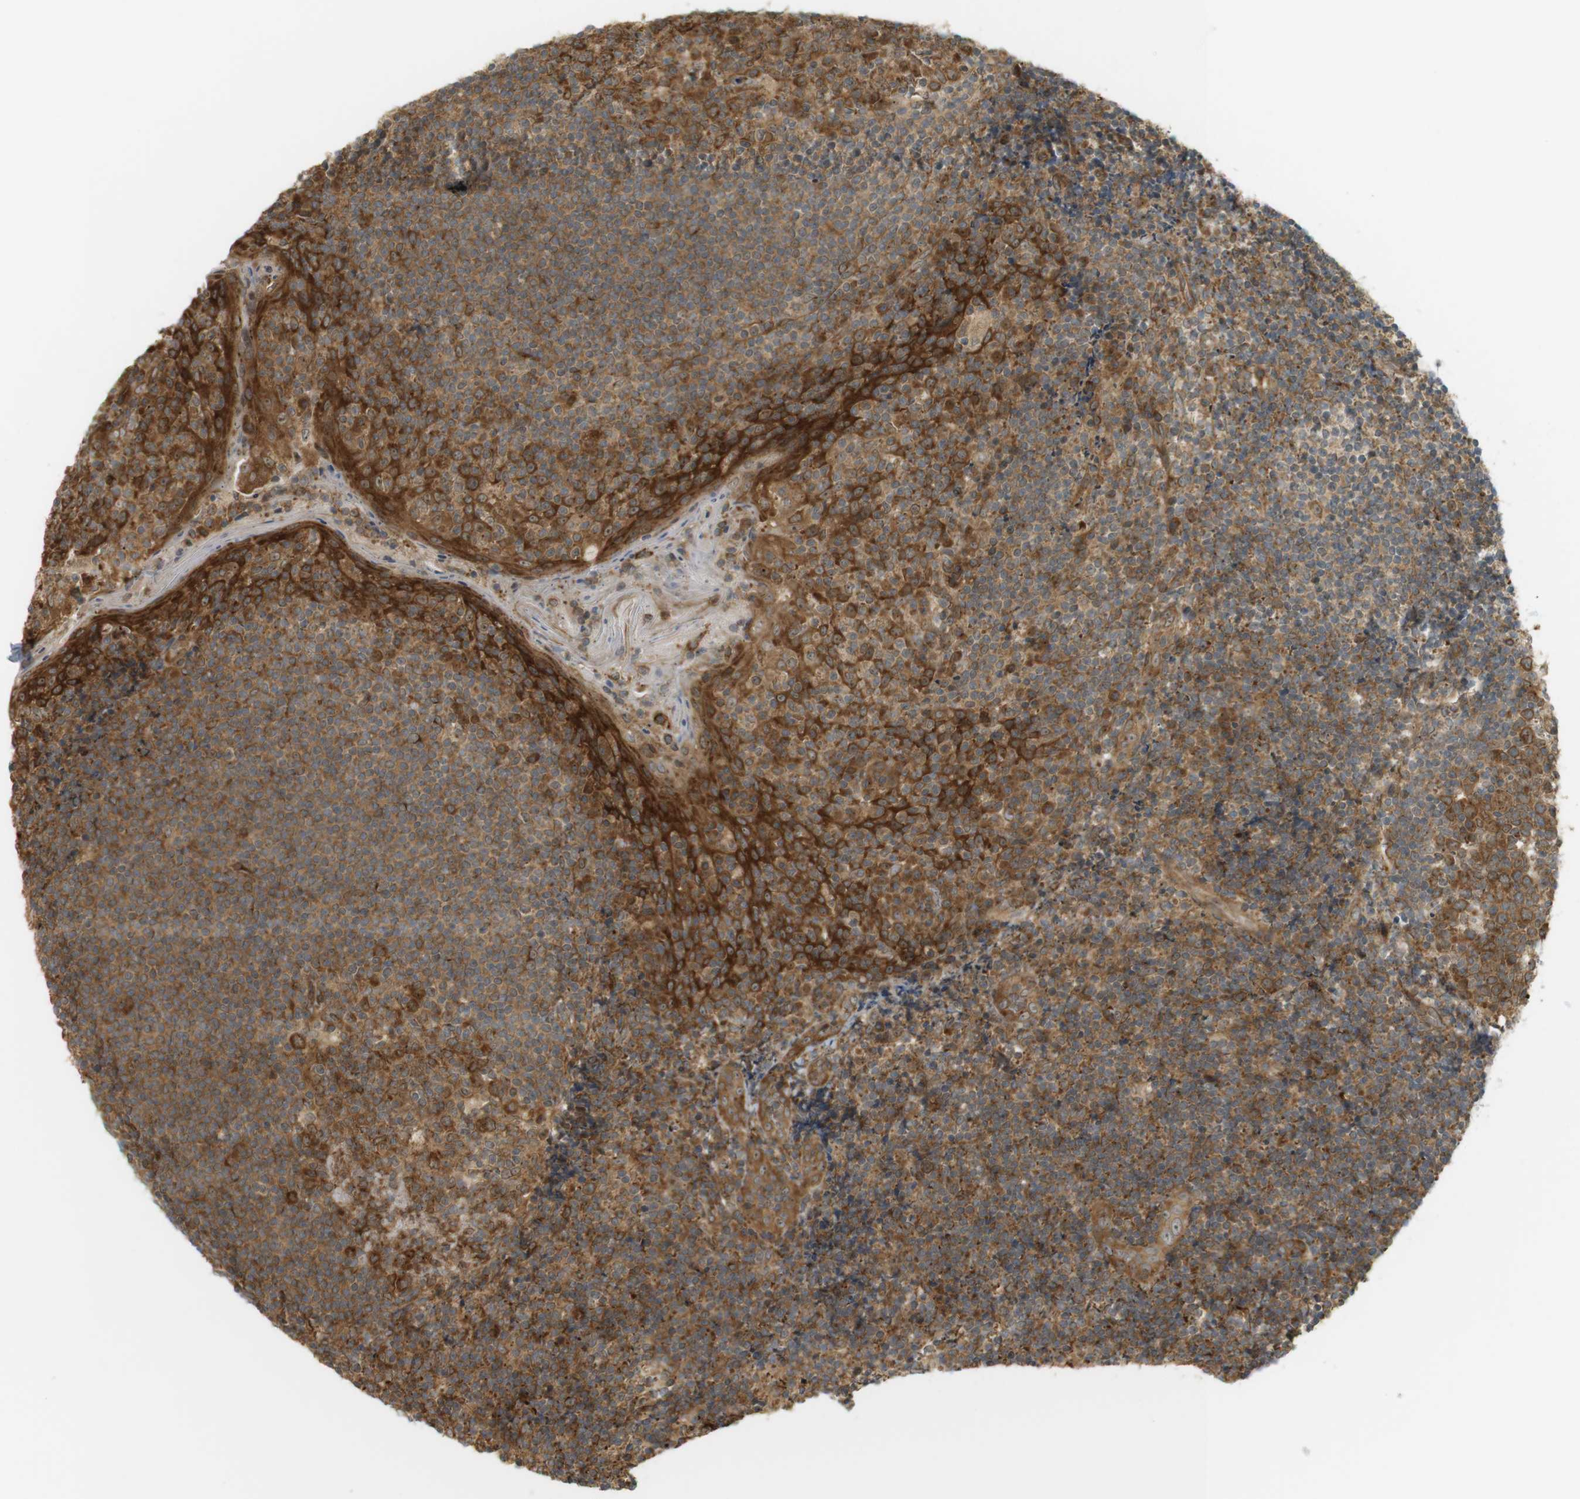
{"staining": {"intensity": "strong", "quantity": ">75%", "location": "cytoplasmic/membranous"}, "tissue": "tonsil", "cell_type": "Germinal center cells", "image_type": "normal", "snomed": [{"axis": "morphology", "description": "Normal tissue, NOS"}, {"axis": "topography", "description": "Tonsil"}], "caption": "Normal tonsil shows strong cytoplasmic/membranous staining in approximately >75% of germinal center cells.", "gene": "PA2G4", "patient": {"sex": "male", "age": 31}}